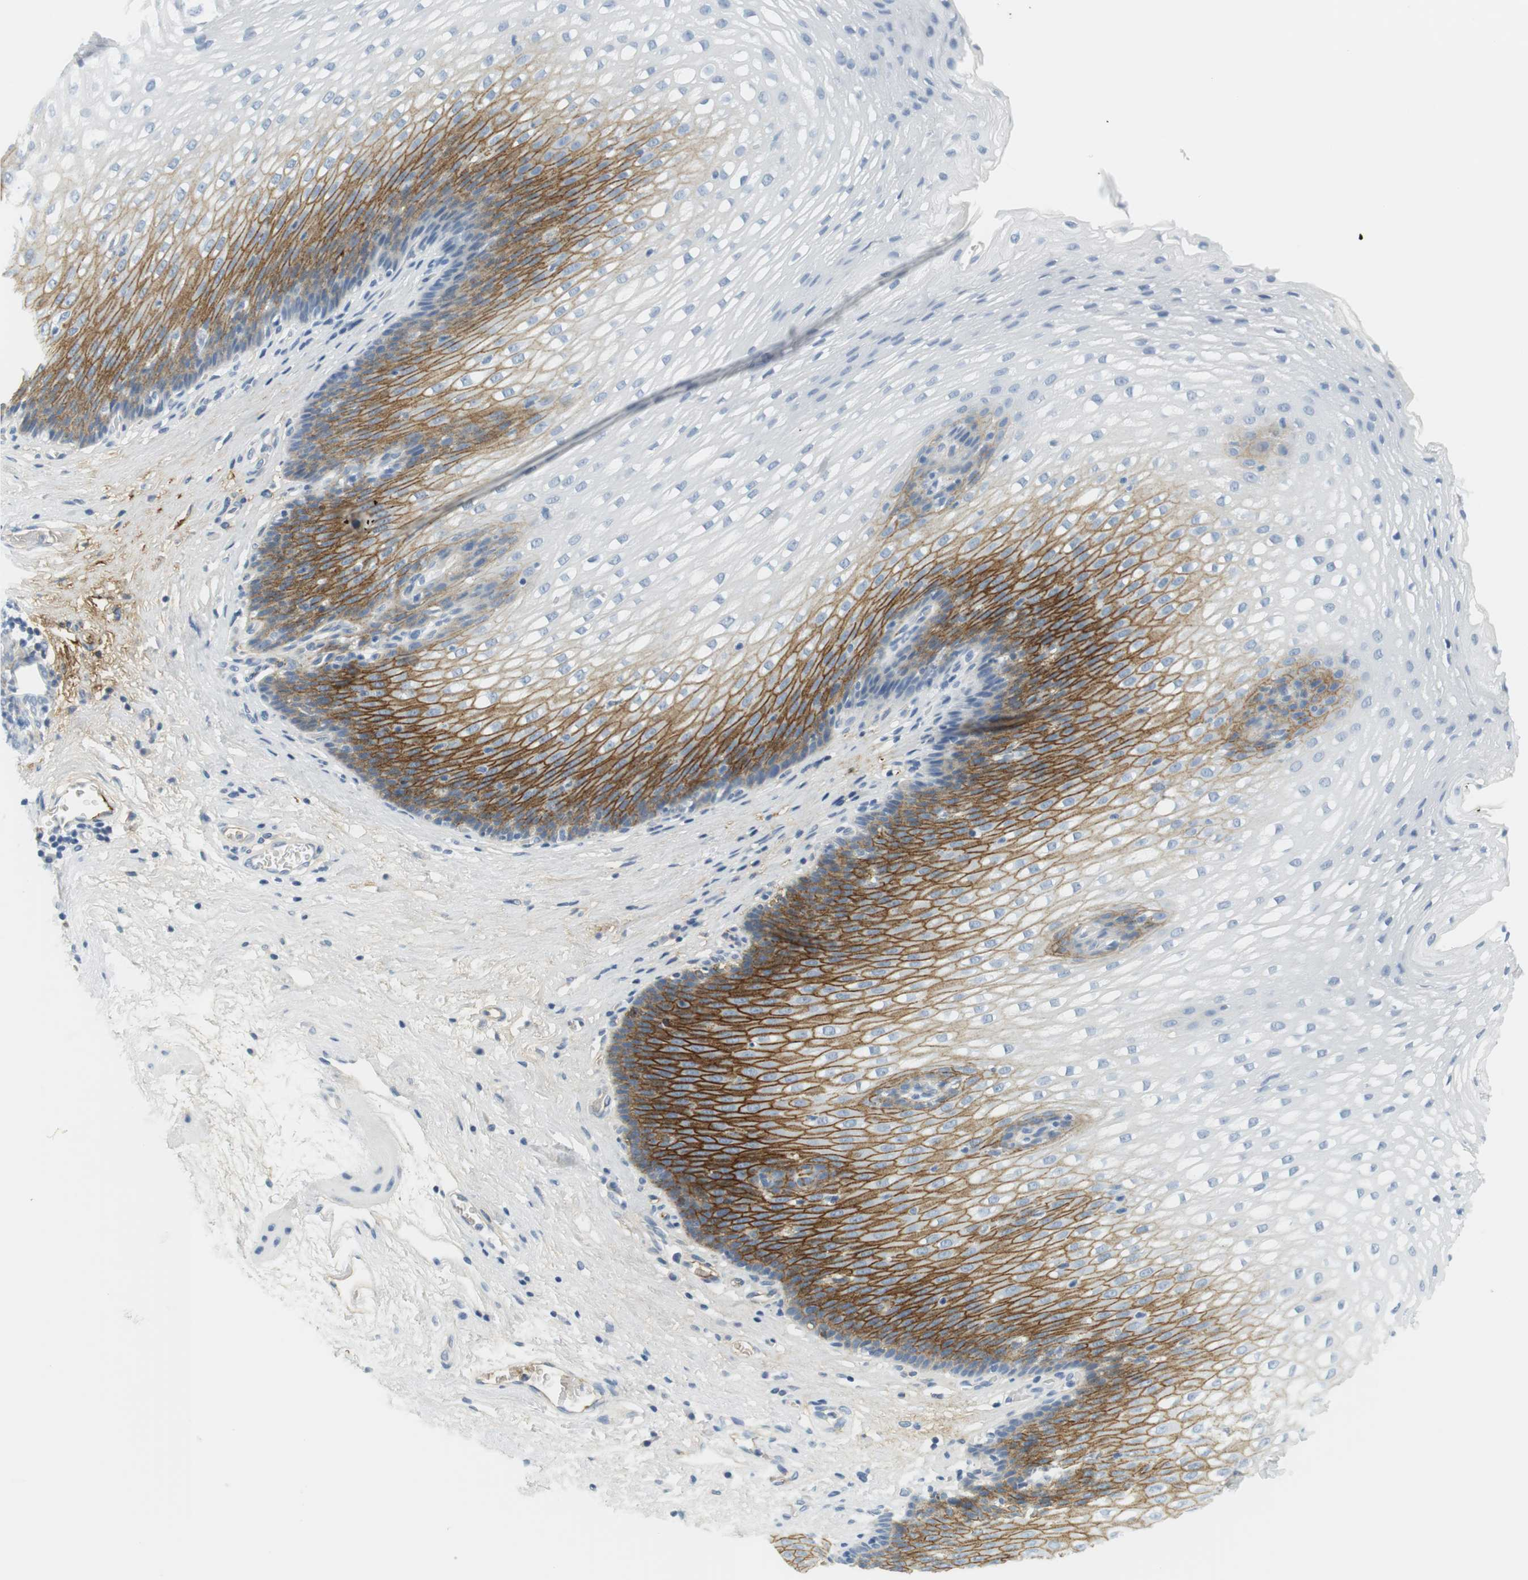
{"staining": {"intensity": "moderate", "quantity": "25%-75%", "location": "cytoplasmic/membranous"}, "tissue": "esophagus", "cell_type": "Squamous epithelial cells", "image_type": "normal", "snomed": [{"axis": "morphology", "description": "Normal tissue, NOS"}, {"axis": "topography", "description": "Esophagus"}], "caption": "Protein expression analysis of benign esophagus displays moderate cytoplasmic/membranous positivity in approximately 25%-75% of squamous epithelial cells.", "gene": "APOB", "patient": {"sex": "male", "age": 48}}